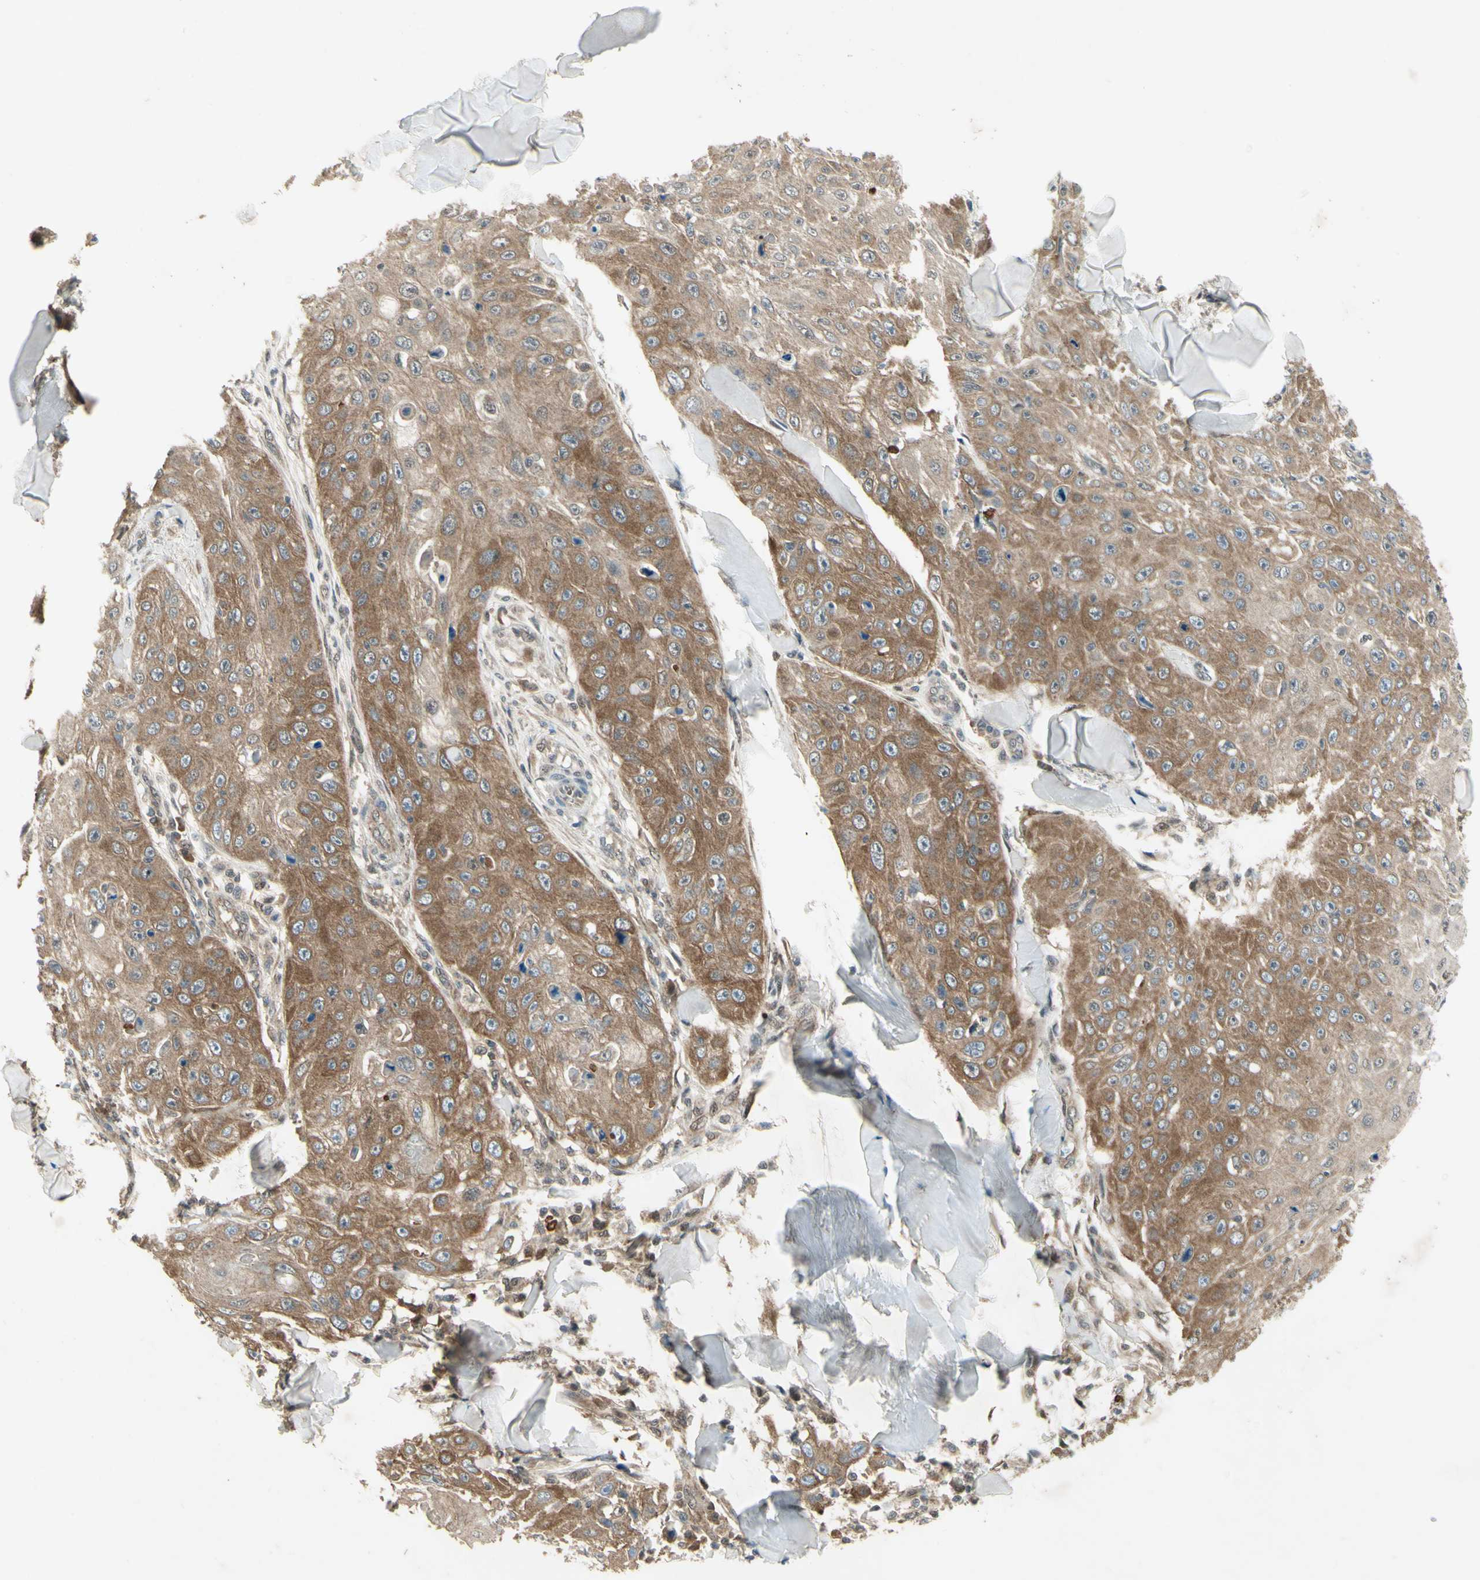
{"staining": {"intensity": "moderate", "quantity": ">75%", "location": "cytoplasmic/membranous"}, "tissue": "skin cancer", "cell_type": "Tumor cells", "image_type": "cancer", "snomed": [{"axis": "morphology", "description": "Squamous cell carcinoma, NOS"}, {"axis": "topography", "description": "Skin"}], "caption": "Immunohistochemistry (IHC) micrograph of skin cancer (squamous cell carcinoma) stained for a protein (brown), which displays medium levels of moderate cytoplasmic/membranous staining in about >75% of tumor cells.", "gene": "PSMD5", "patient": {"sex": "male", "age": 86}}